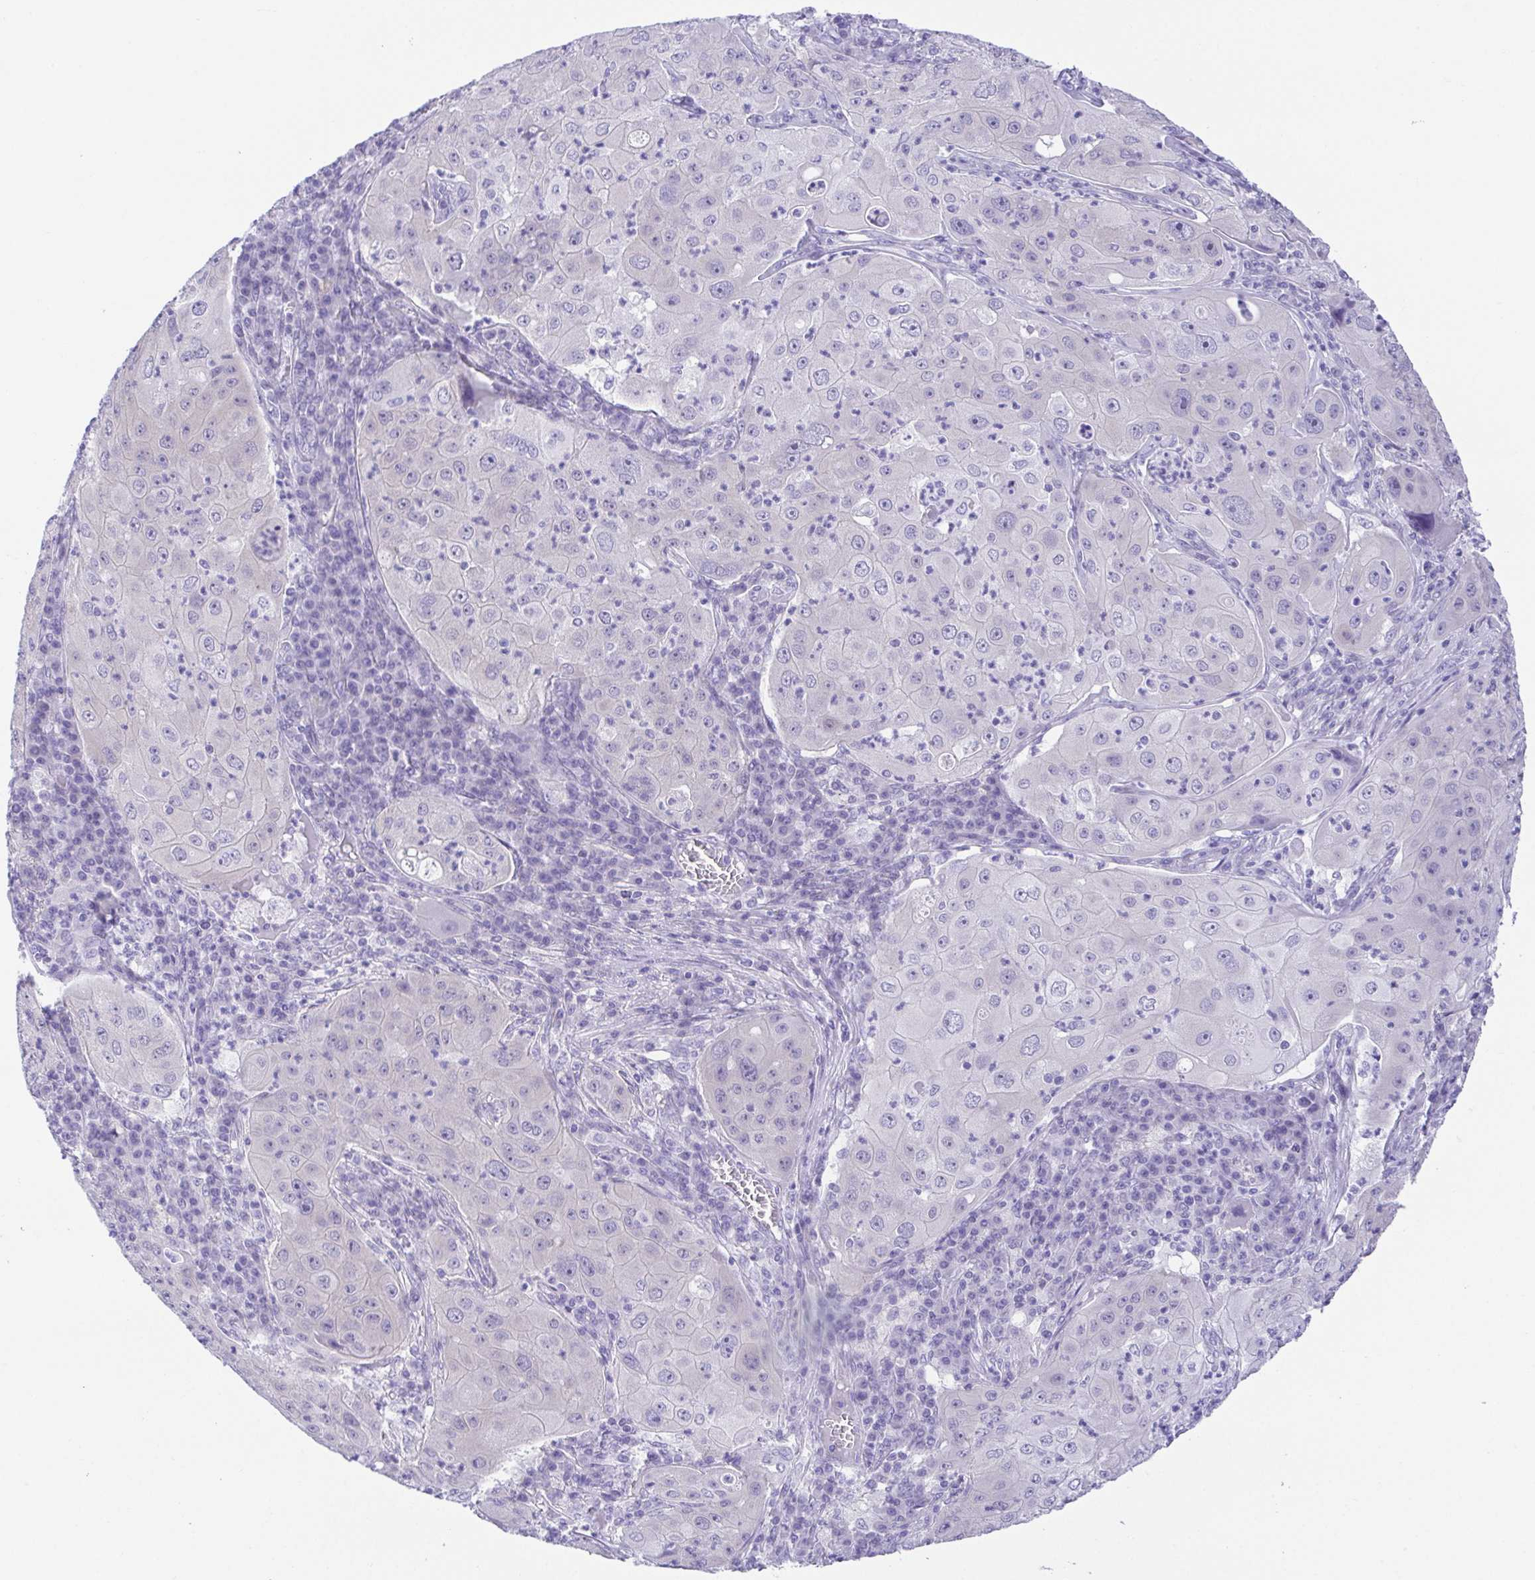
{"staining": {"intensity": "negative", "quantity": "none", "location": "none"}, "tissue": "lung cancer", "cell_type": "Tumor cells", "image_type": "cancer", "snomed": [{"axis": "morphology", "description": "Squamous cell carcinoma, NOS"}, {"axis": "topography", "description": "Lung"}], "caption": "Lung cancer stained for a protein using immunohistochemistry reveals no staining tumor cells.", "gene": "LUZP4", "patient": {"sex": "female", "age": 59}}